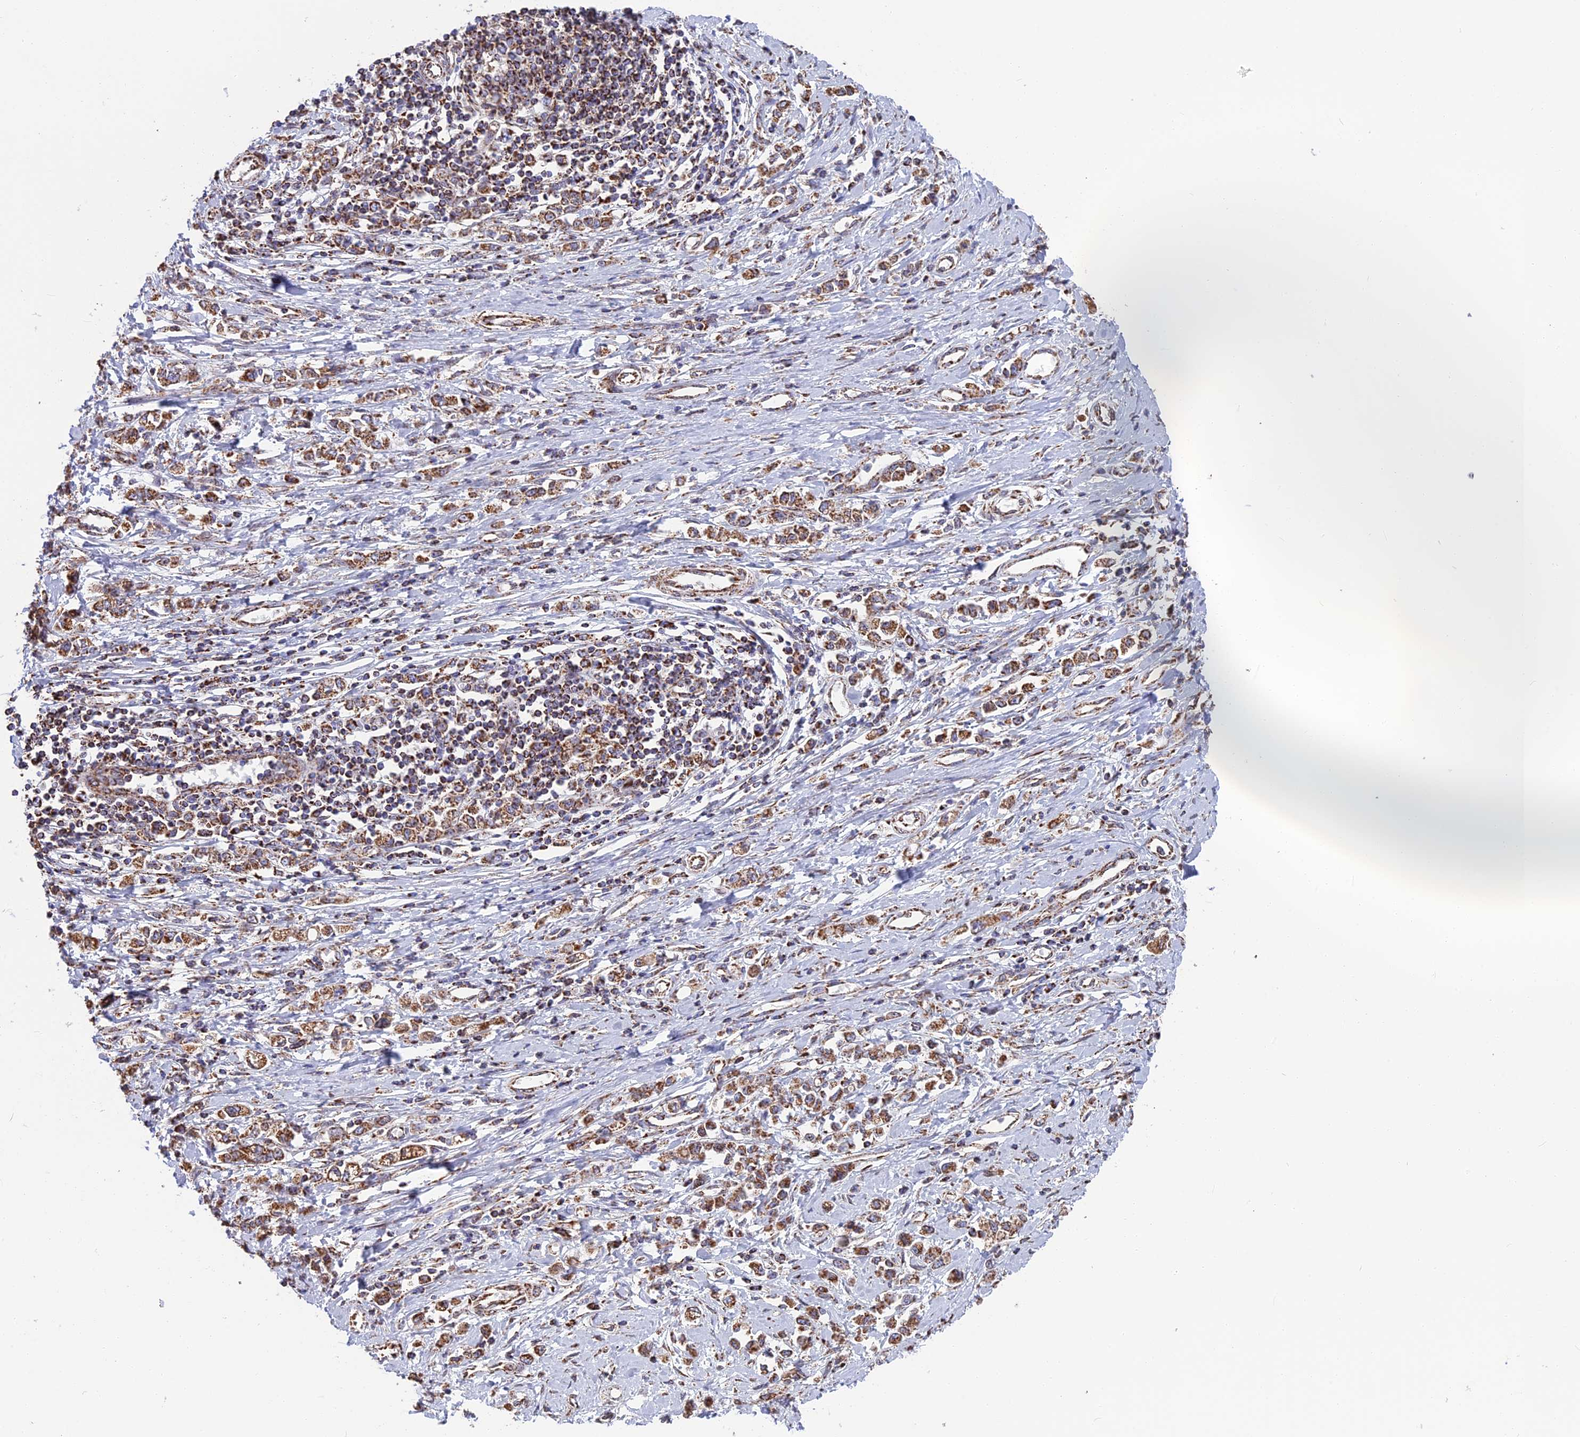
{"staining": {"intensity": "strong", "quantity": ">75%", "location": "cytoplasmic/membranous"}, "tissue": "stomach cancer", "cell_type": "Tumor cells", "image_type": "cancer", "snomed": [{"axis": "morphology", "description": "Adenocarcinoma, NOS"}, {"axis": "topography", "description": "Stomach"}], "caption": "Adenocarcinoma (stomach) tissue reveals strong cytoplasmic/membranous expression in approximately >75% of tumor cells (Brightfield microscopy of DAB IHC at high magnification).", "gene": "CS", "patient": {"sex": "female", "age": 76}}